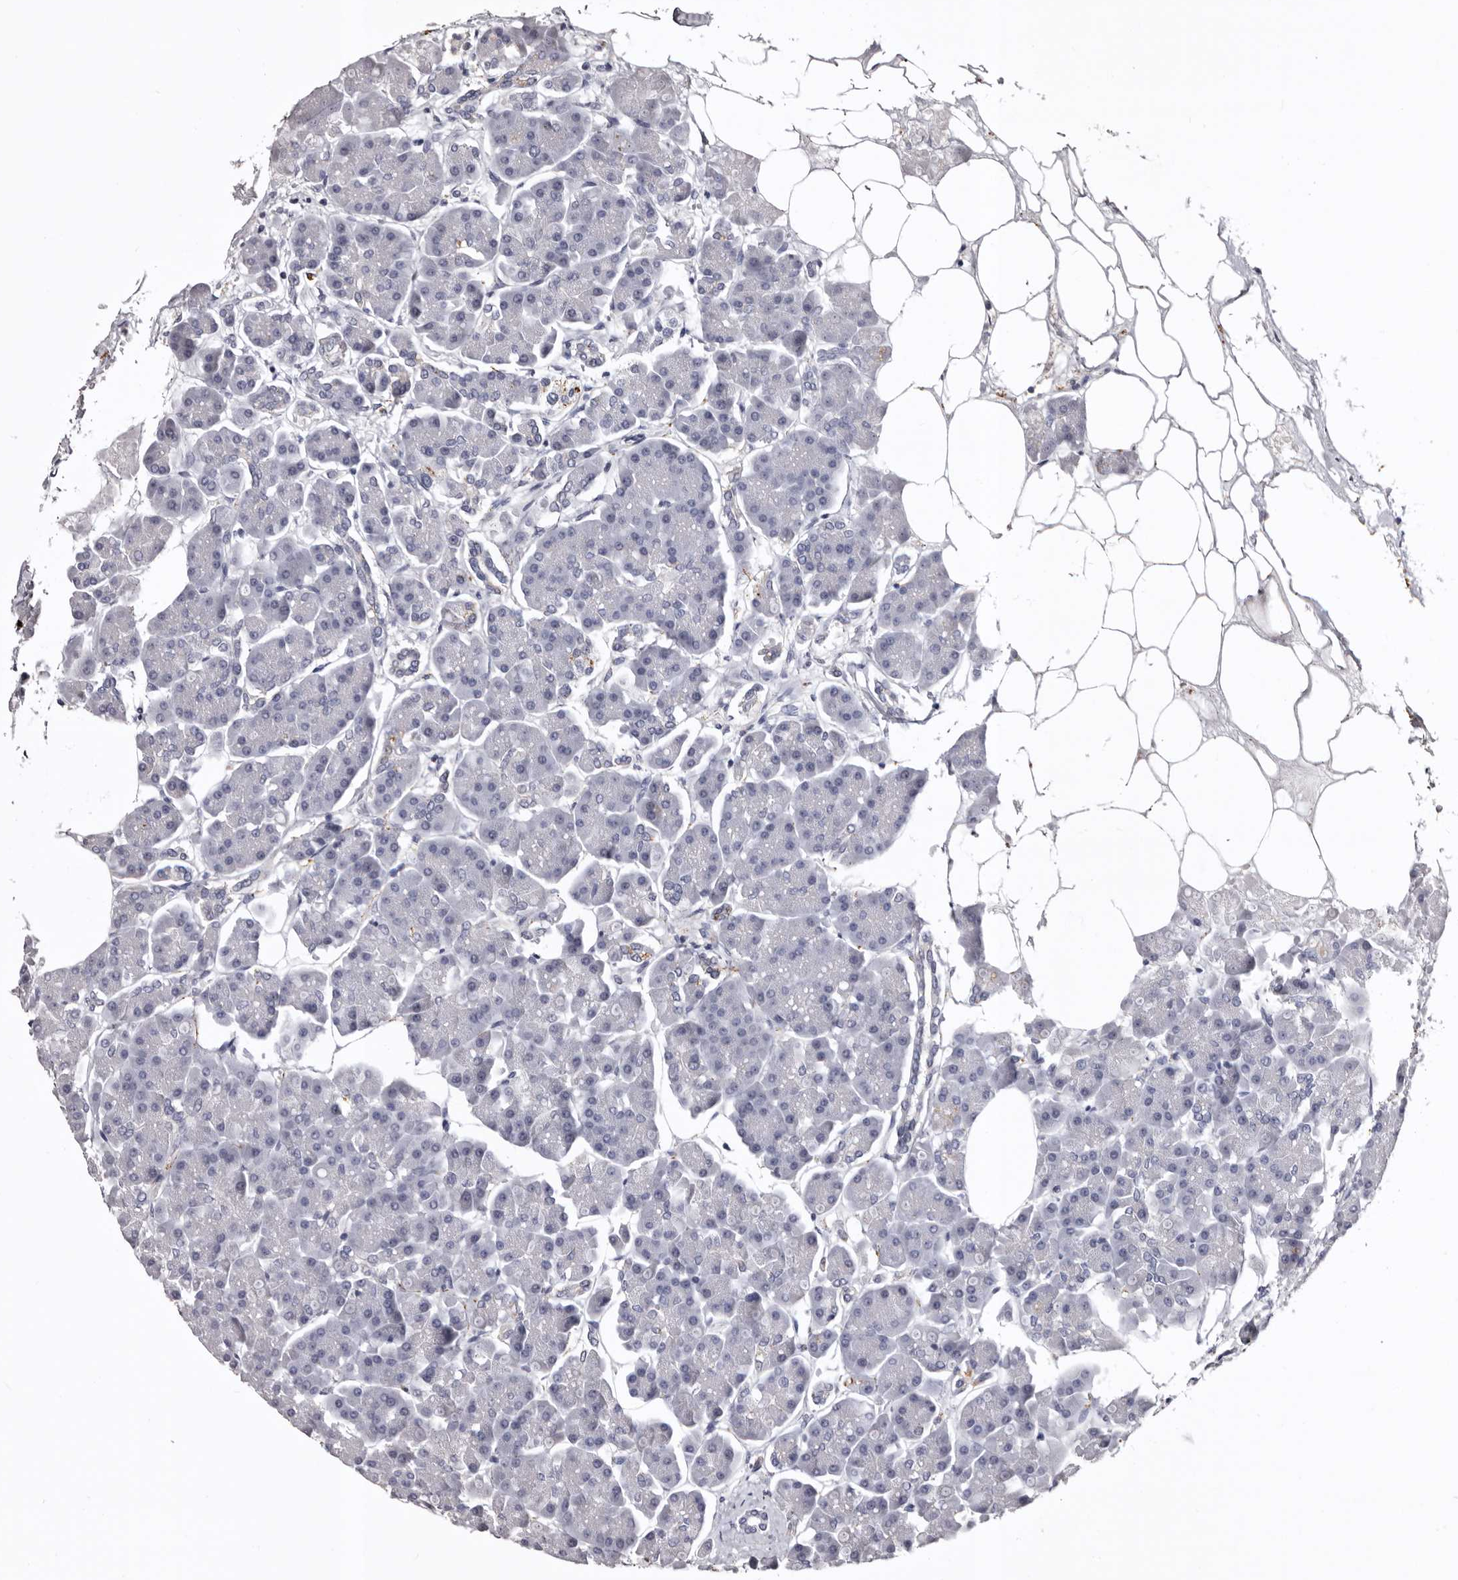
{"staining": {"intensity": "negative", "quantity": "none", "location": "none"}, "tissue": "pancreas", "cell_type": "Exocrine glandular cells", "image_type": "normal", "snomed": [{"axis": "morphology", "description": "Normal tissue, NOS"}, {"axis": "topography", "description": "Pancreas"}], "caption": "This is an IHC image of normal human pancreas. There is no staining in exocrine glandular cells.", "gene": "SLC10A4", "patient": {"sex": "female", "age": 70}}